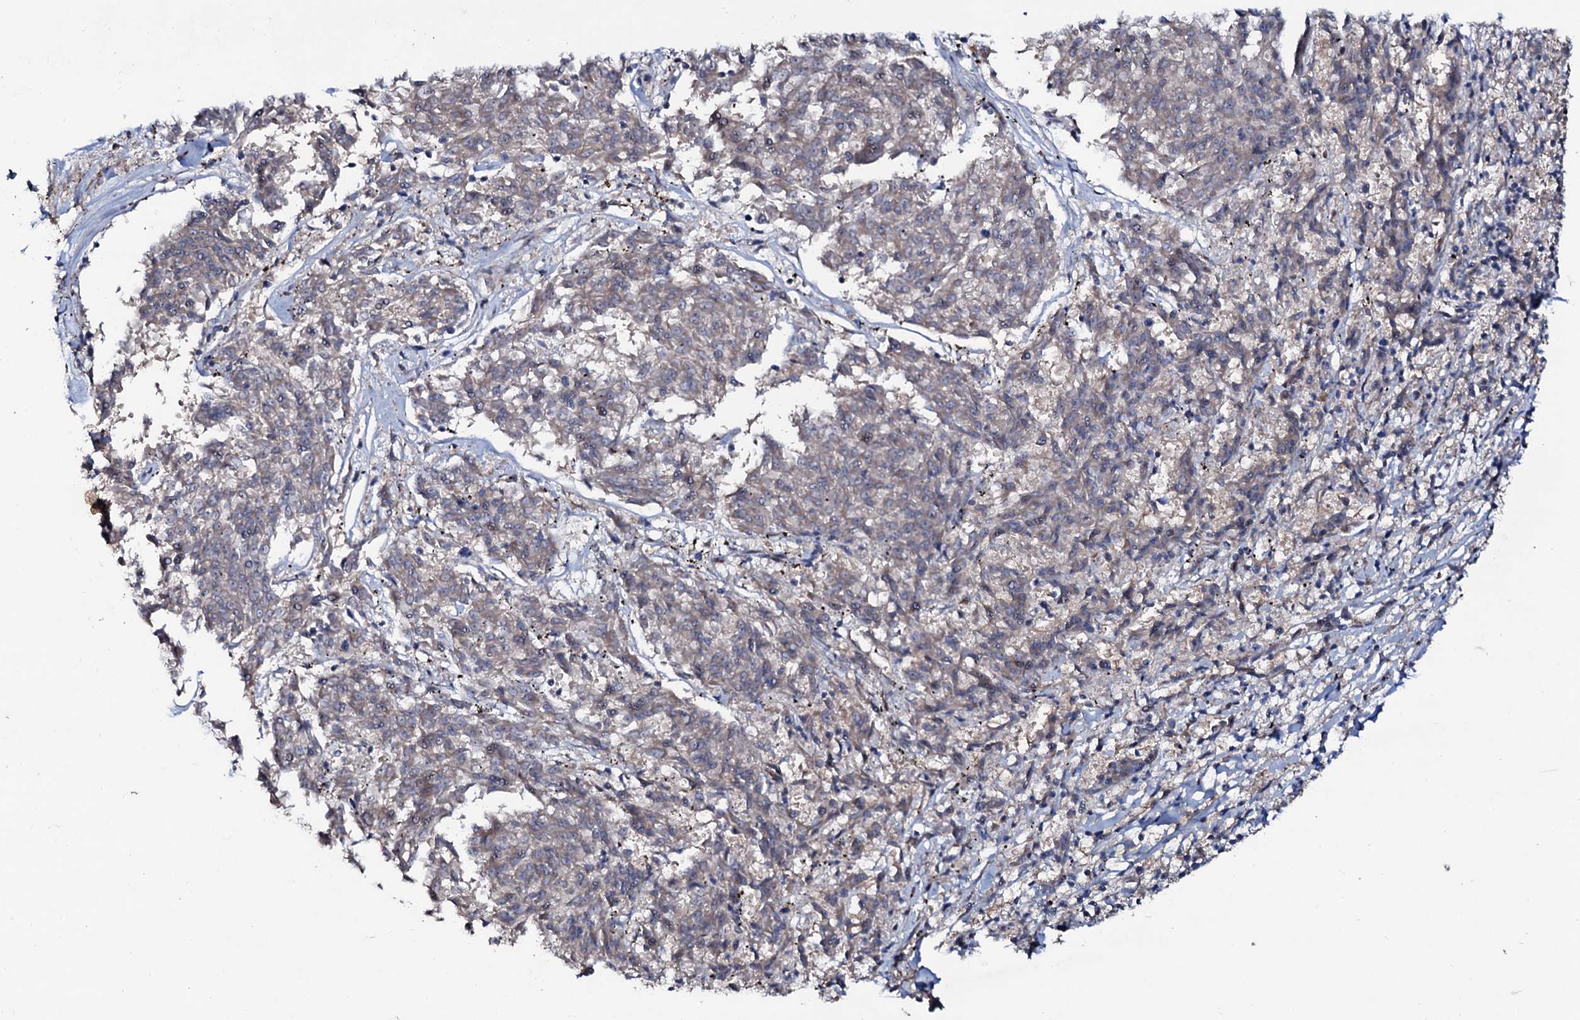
{"staining": {"intensity": "negative", "quantity": "none", "location": "none"}, "tissue": "melanoma", "cell_type": "Tumor cells", "image_type": "cancer", "snomed": [{"axis": "morphology", "description": "Malignant melanoma, NOS"}, {"axis": "topography", "description": "Skin"}], "caption": "There is no significant positivity in tumor cells of malignant melanoma.", "gene": "COG6", "patient": {"sex": "female", "age": 72}}